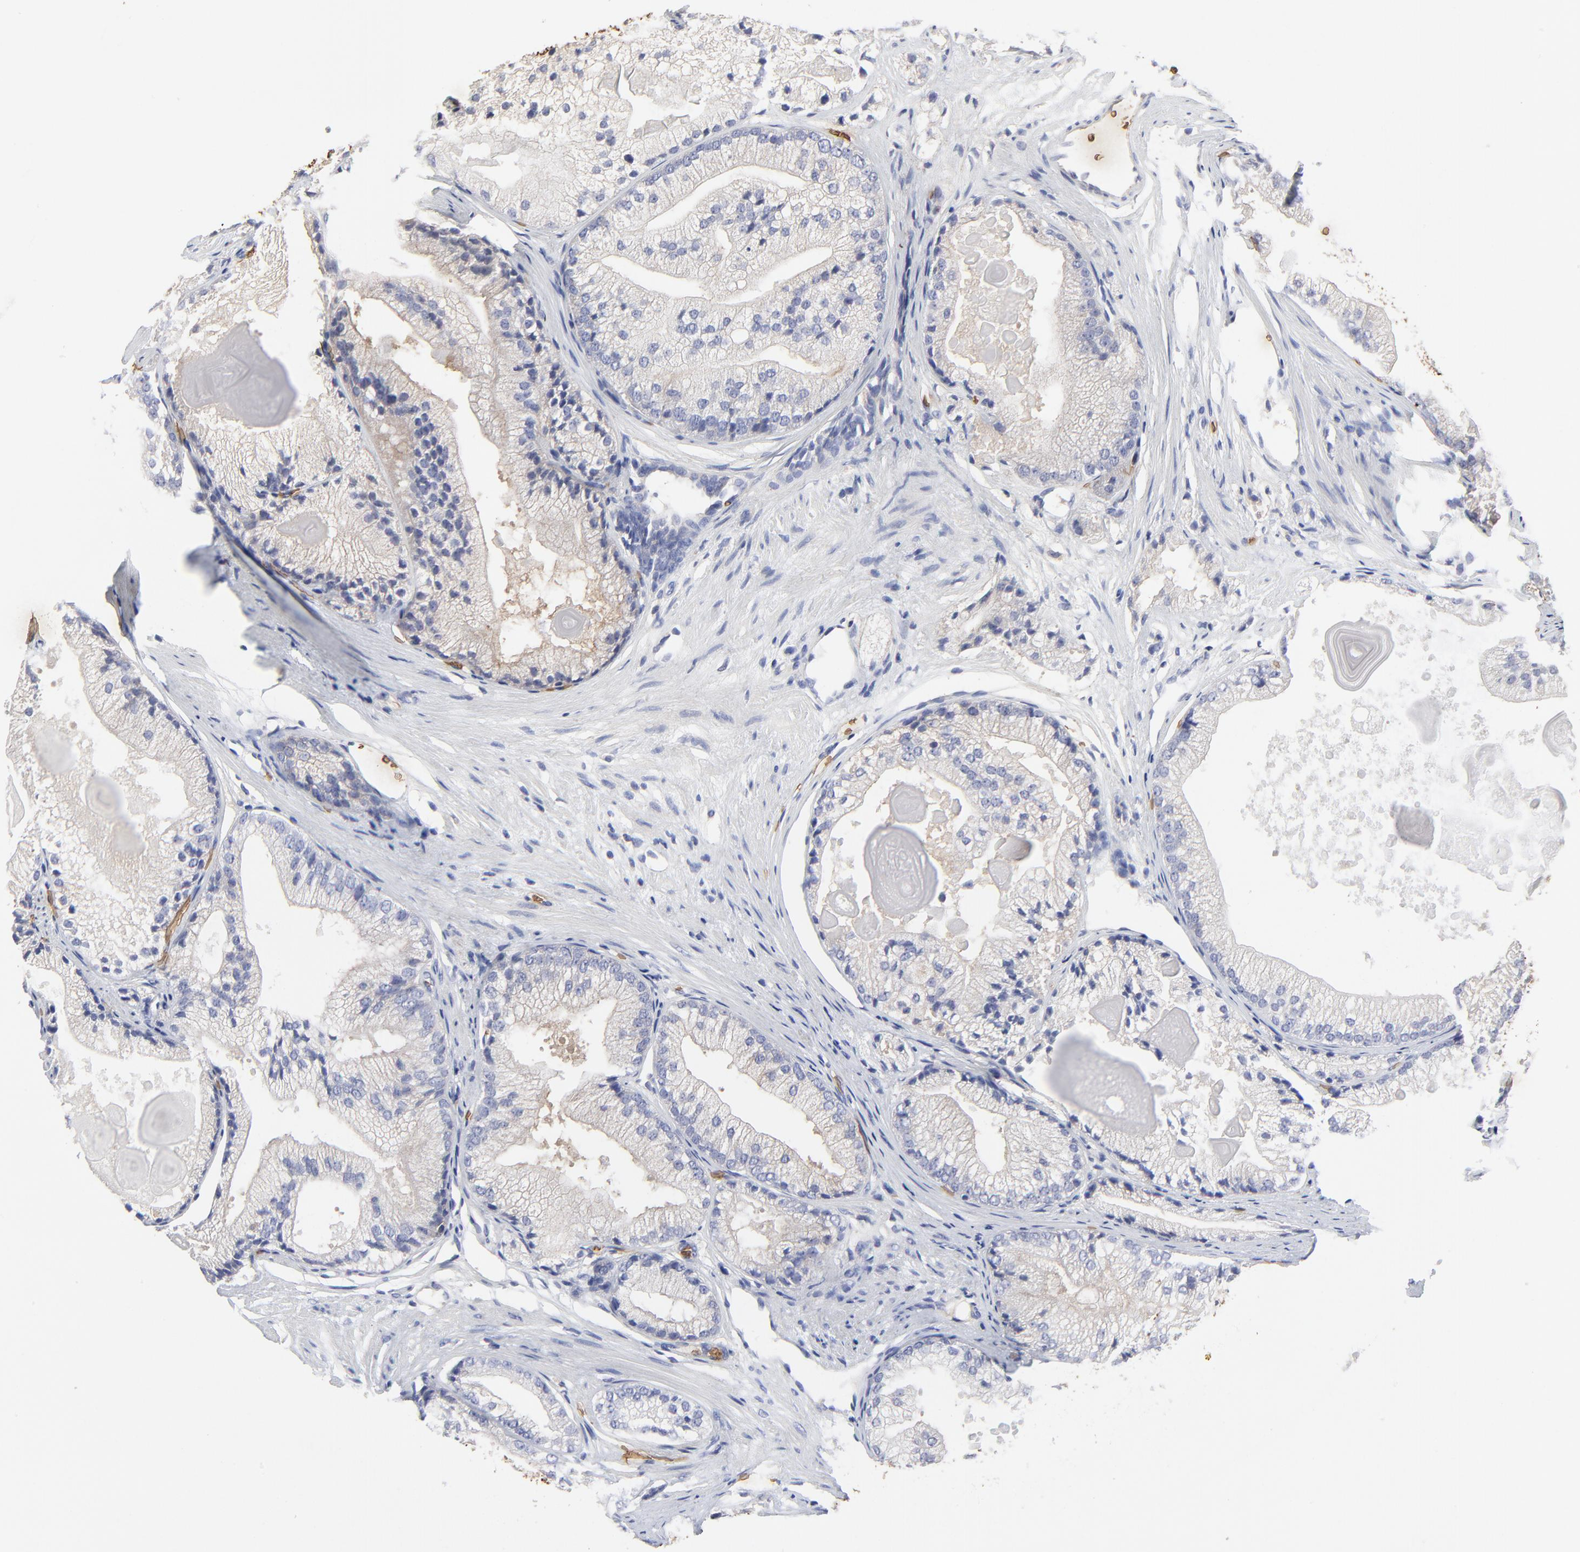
{"staining": {"intensity": "negative", "quantity": "none", "location": "none"}, "tissue": "prostate cancer", "cell_type": "Tumor cells", "image_type": "cancer", "snomed": [{"axis": "morphology", "description": "Adenocarcinoma, Low grade"}, {"axis": "topography", "description": "Prostate"}], "caption": "IHC image of neoplastic tissue: human low-grade adenocarcinoma (prostate) stained with DAB demonstrates no significant protein staining in tumor cells. (Brightfield microscopy of DAB (3,3'-diaminobenzidine) immunohistochemistry (IHC) at high magnification).", "gene": "PAG1", "patient": {"sex": "male", "age": 69}}